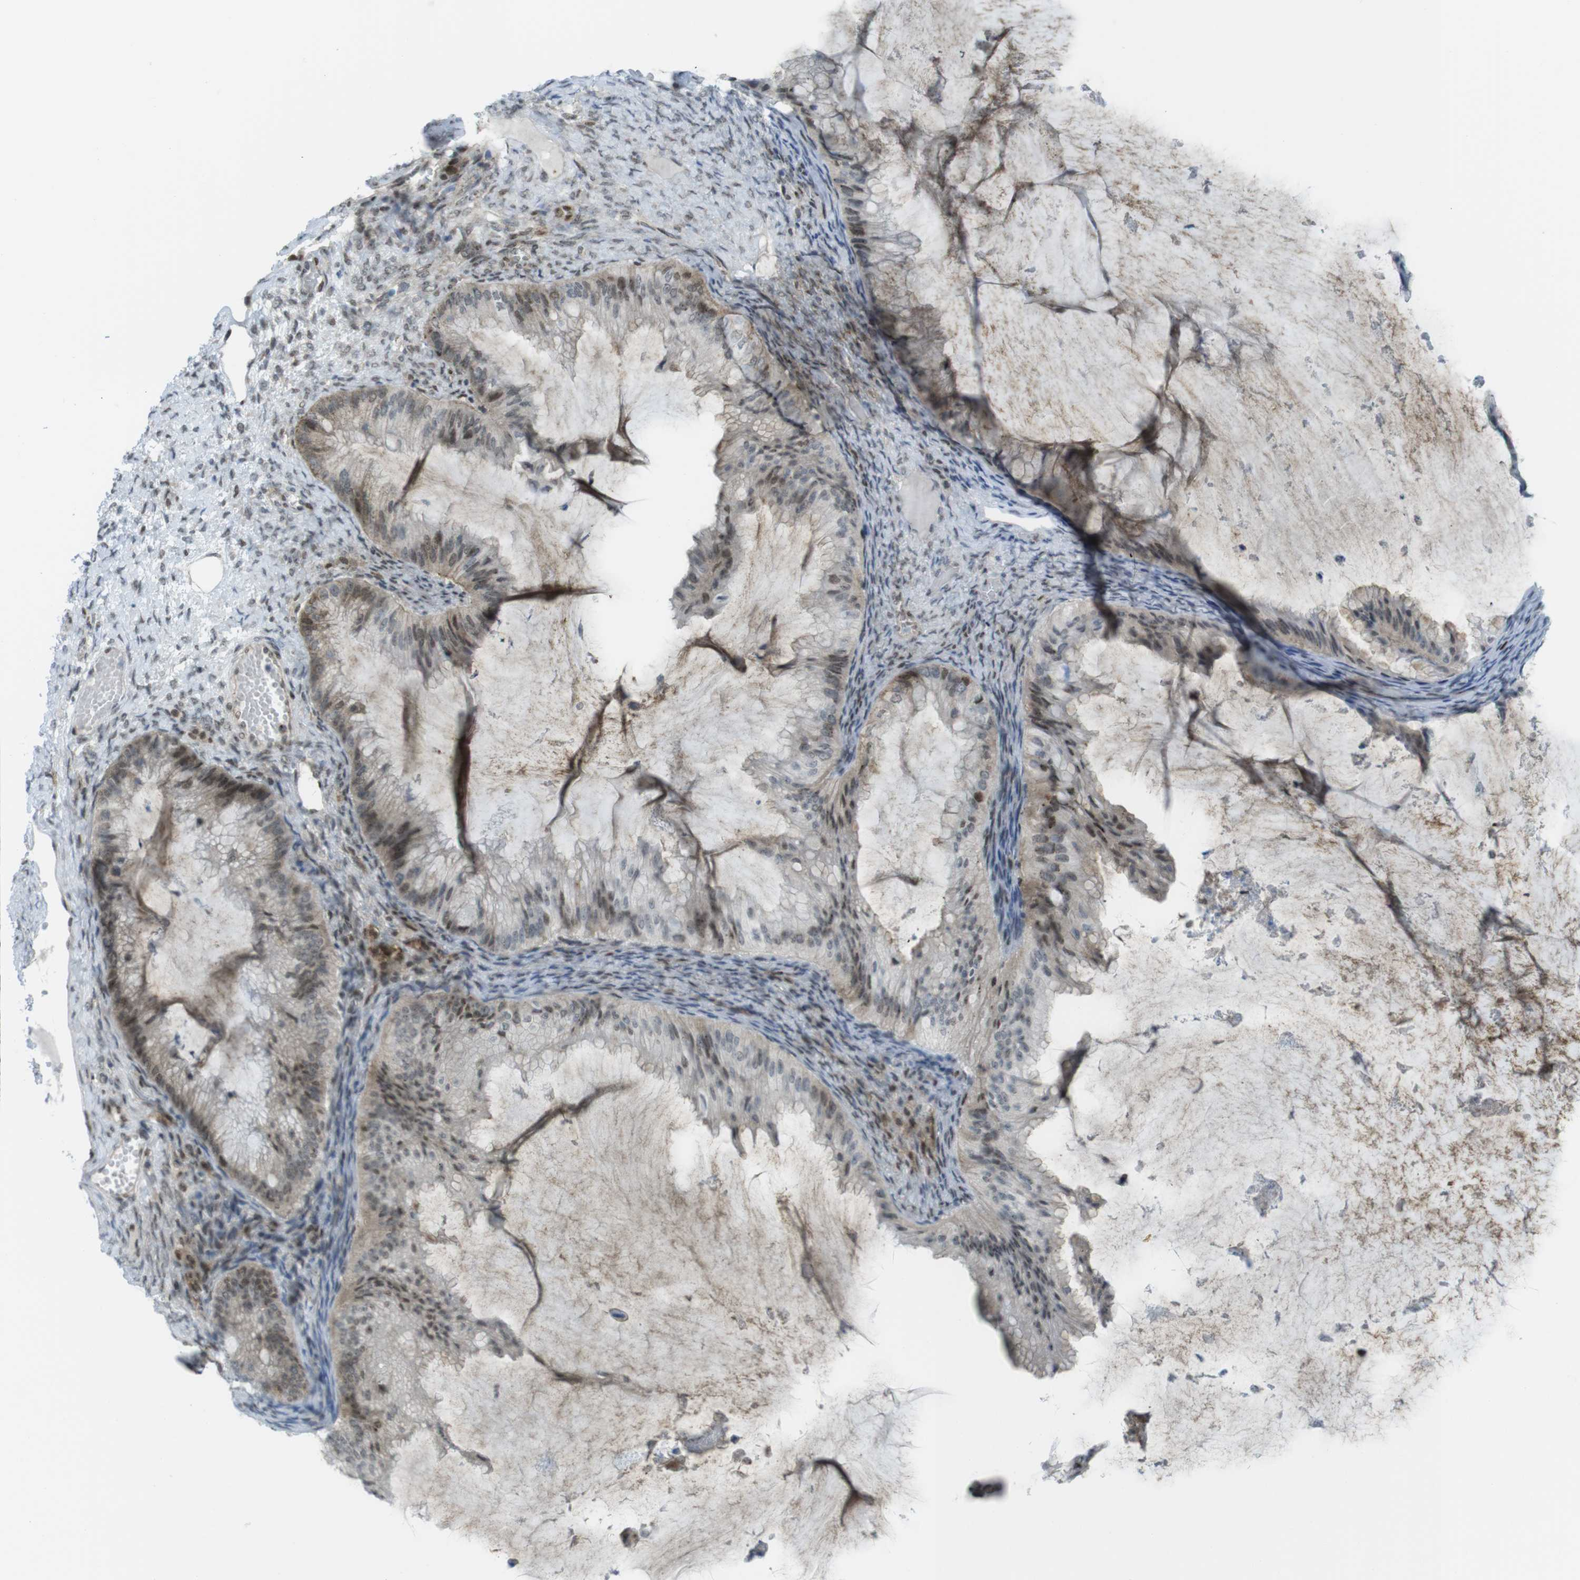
{"staining": {"intensity": "weak", "quantity": "25%-75%", "location": "cytoplasmic/membranous,nuclear"}, "tissue": "ovarian cancer", "cell_type": "Tumor cells", "image_type": "cancer", "snomed": [{"axis": "morphology", "description": "Cystadenocarcinoma, mucinous, NOS"}, {"axis": "topography", "description": "Ovary"}], "caption": "Protein staining shows weak cytoplasmic/membranous and nuclear positivity in about 25%-75% of tumor cells in mucinous cystadenocarcinoma (ovarian).", "gene": "UBB", "patient": {"sex": "female", "age": 61}}